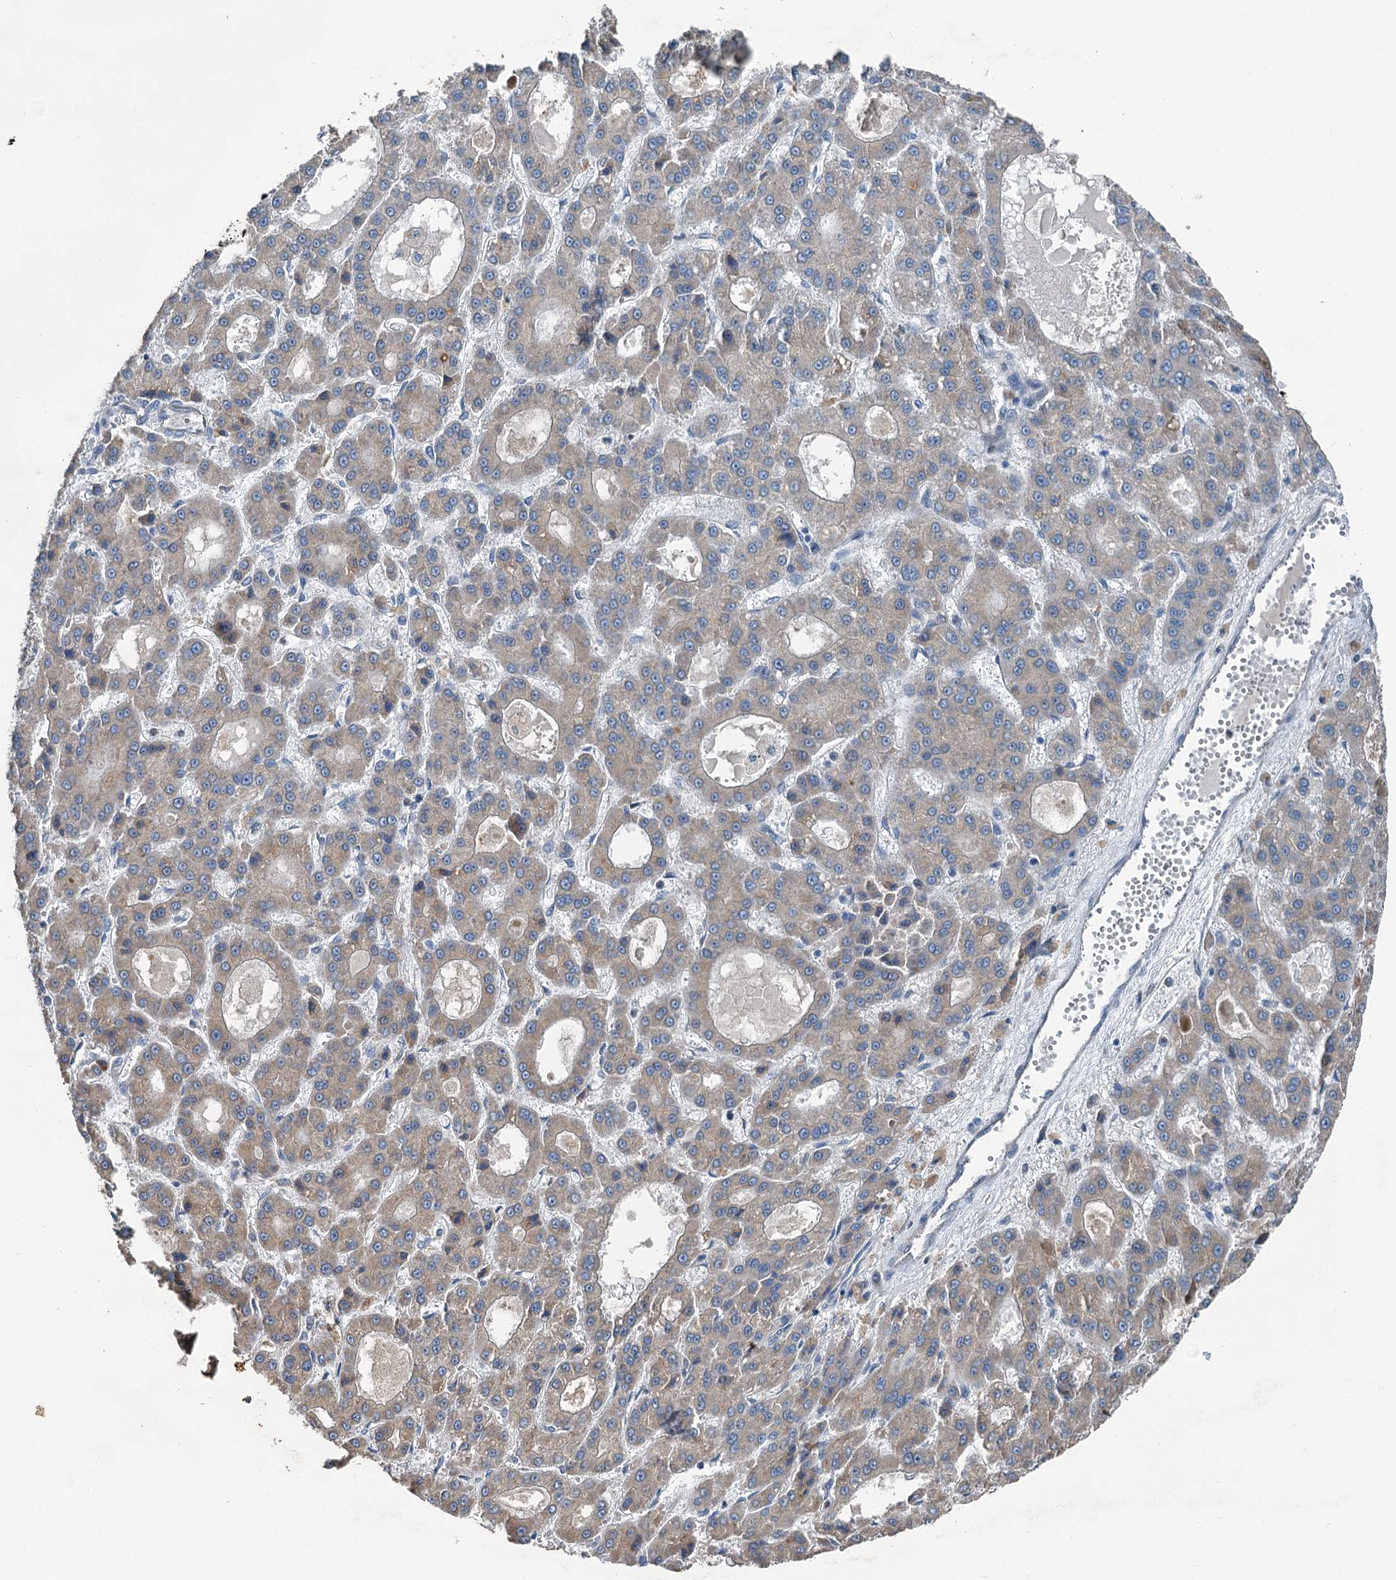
{"staining": {"intensity": "weak", "quantity": ">75%", "location": "cytoplasmic/membranous"}, "tissue": "liver cancer", "cell_type": "Tumor cells", "image_type": "cancer", "snomed": [{"axis": "morphology", "description": "Carcinoma, Hepatocellular, NOS"}, {"axis": "topography", "description": "Liver"}], "caption": "IHC of liver hepatocellular carcinoma shows low levels of weak cytoplasmic/membranous positivity in about >75% of tumor cells. Immunohistochemistry stains the protein in brown and the nuclei are stained blue.", "gene": "C6orf120", "patient": {"sex": "male", "age": 70}}